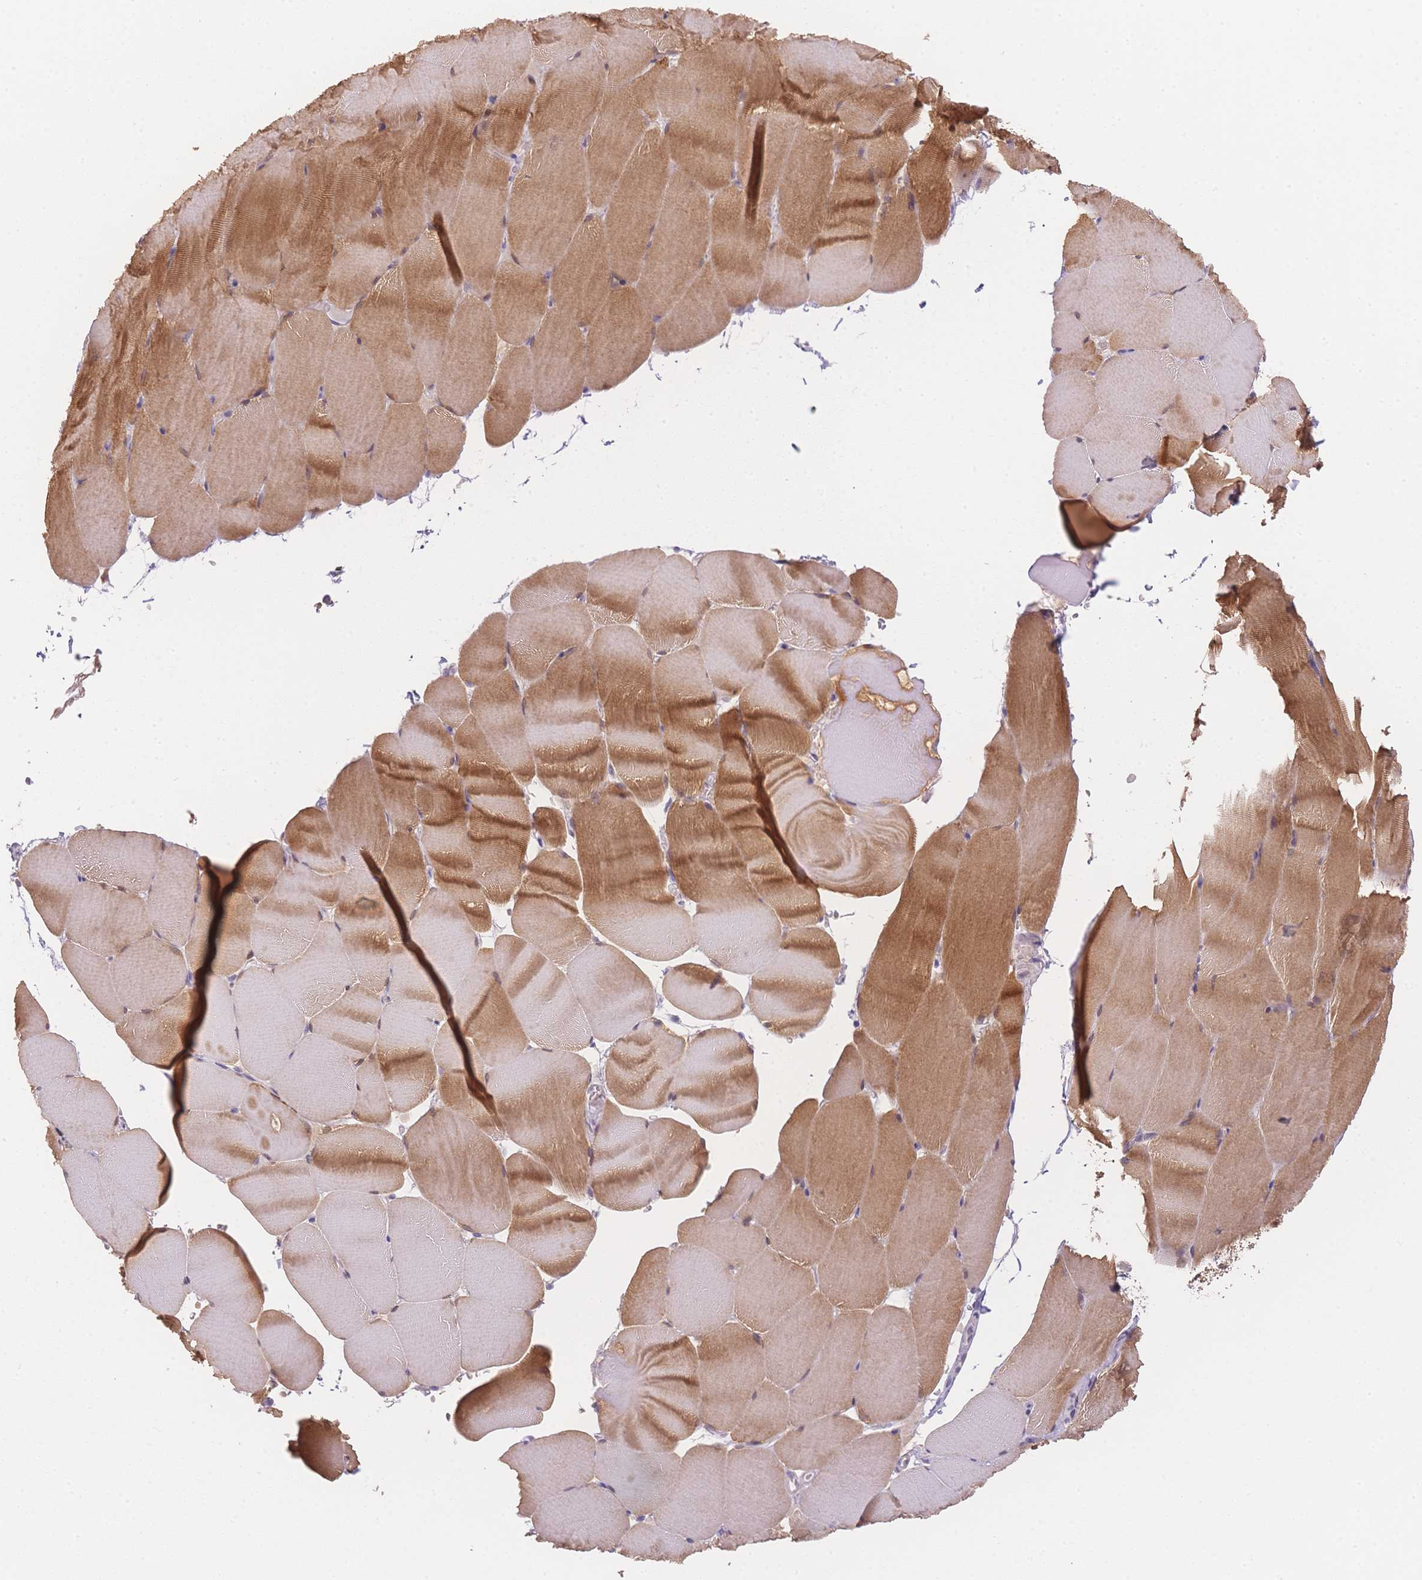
{"staining": {"intensity": "moderate", "quantity": ">75%", "location": "cytoplasmic/membranous"}, "tissue": "skeletal muscle", "cell_type": "Myocytes", "image_type": "normal", "snomed": [{"axis": "morphology", "description": "Normal tissue, NOS"}, {"axis": "topography", "description": "Skeletal muscle"}], "caption": "Immunohistochemical staining of normal skeletal muscle reveals medium levels of moderate cytoplasmic/membranous expression in approximately >75% of myocytes.", "gene": "SMYD1", "patient": {"sex": "female", "age": 37}}